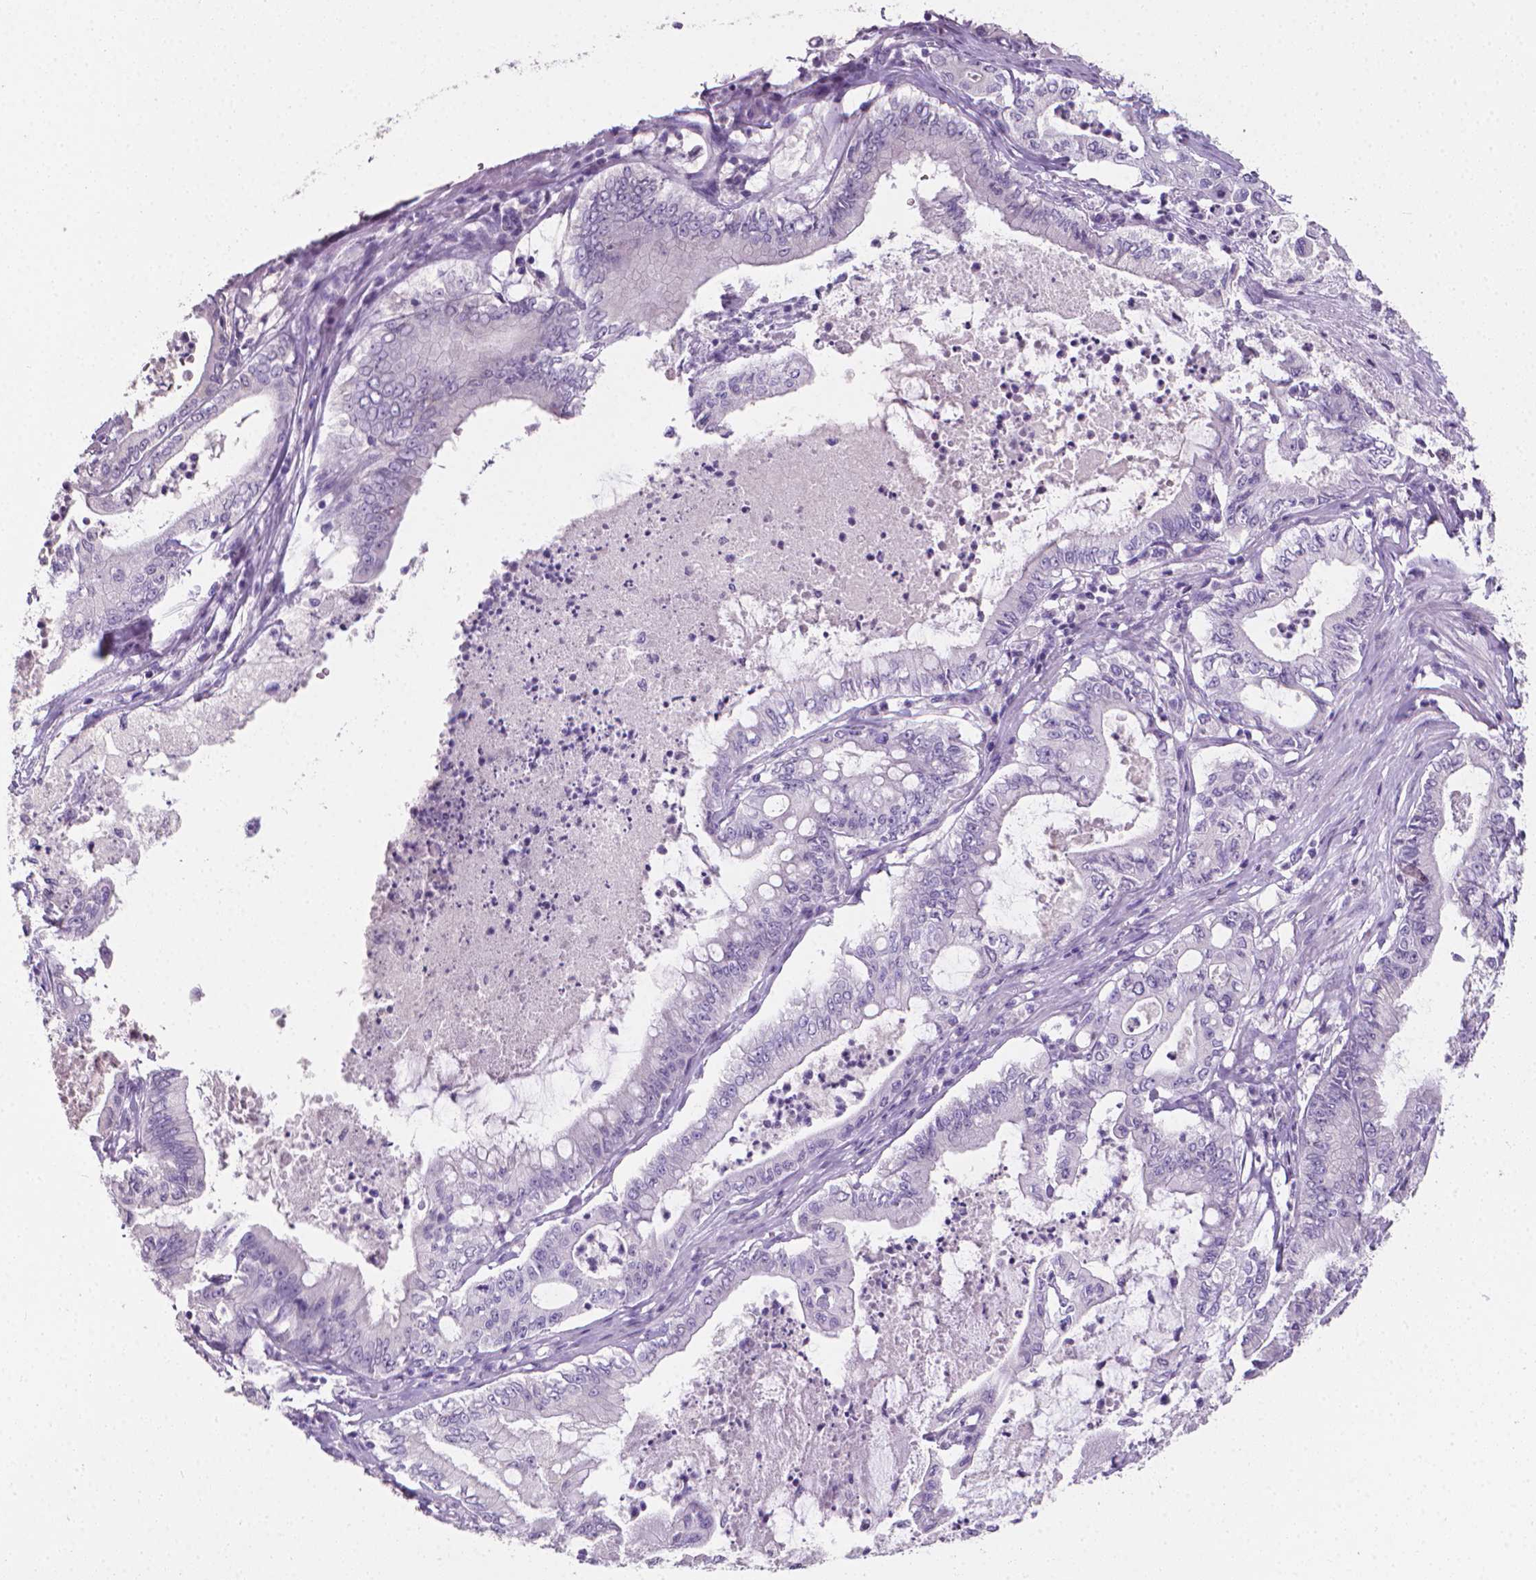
{"staining": {"intensity": "negative", "quantity": "none", "location": "none"}, "tissue": "pancreatic cancer", "cell_type": "Tumor cells", "image_type": "cancer", "snomed": [{"axis": "morphology", "description": "Adenocarcinoma, NOS"}, {"axis": "topography", "description": "Pancreas"}], "caption": "DAB immunohistochemical staining of pancreatic cancer reveals no significant staining in tumor cells.", "gene": "XPNPEP2", "patient": {"sex": "male", "age": 71}}